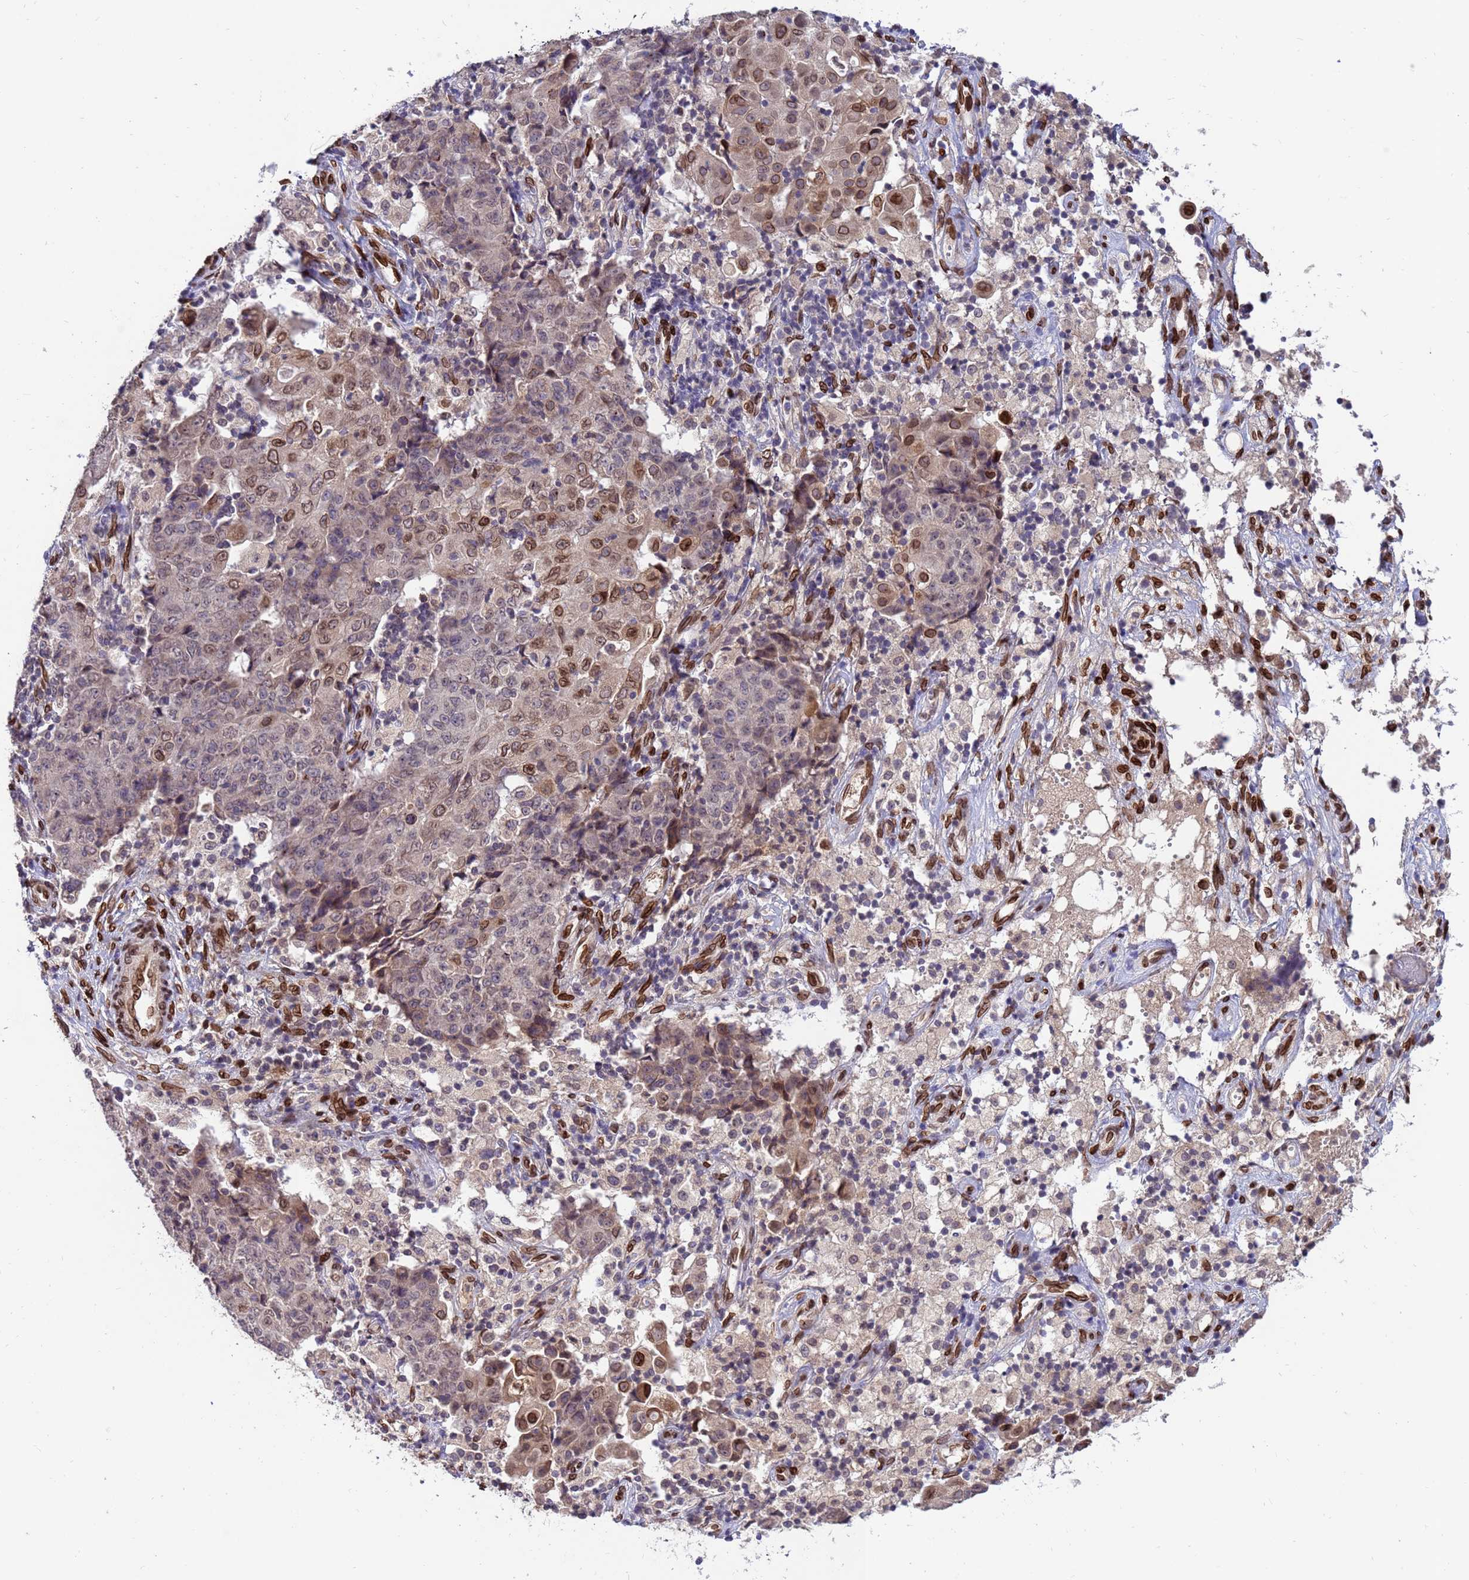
{"staining": {"intensity": "moderate", "quantity": "<25%", "location": "cytoplasmic/membranous,nuclear"}, "tissue": "ovarian cancer", "cell_type": "Tumor cells", "image_type": "cancer", "snomed": [{"axis": "morphology", "description": "Carcinoma, endometroid"}, {"axis": "topography", "description": "Ovary"}], "caption": "High-power microscopy captured an immunohistochemistry (IHC) photomicrograph of endometroid carcinoma (ovarian), revealing moderate cytoplasmic/membranous and nuclear positivity in approximately <25% of tumor cells.", "gene": "GPR135", "patient": {"sex": "female", "age": 42}}